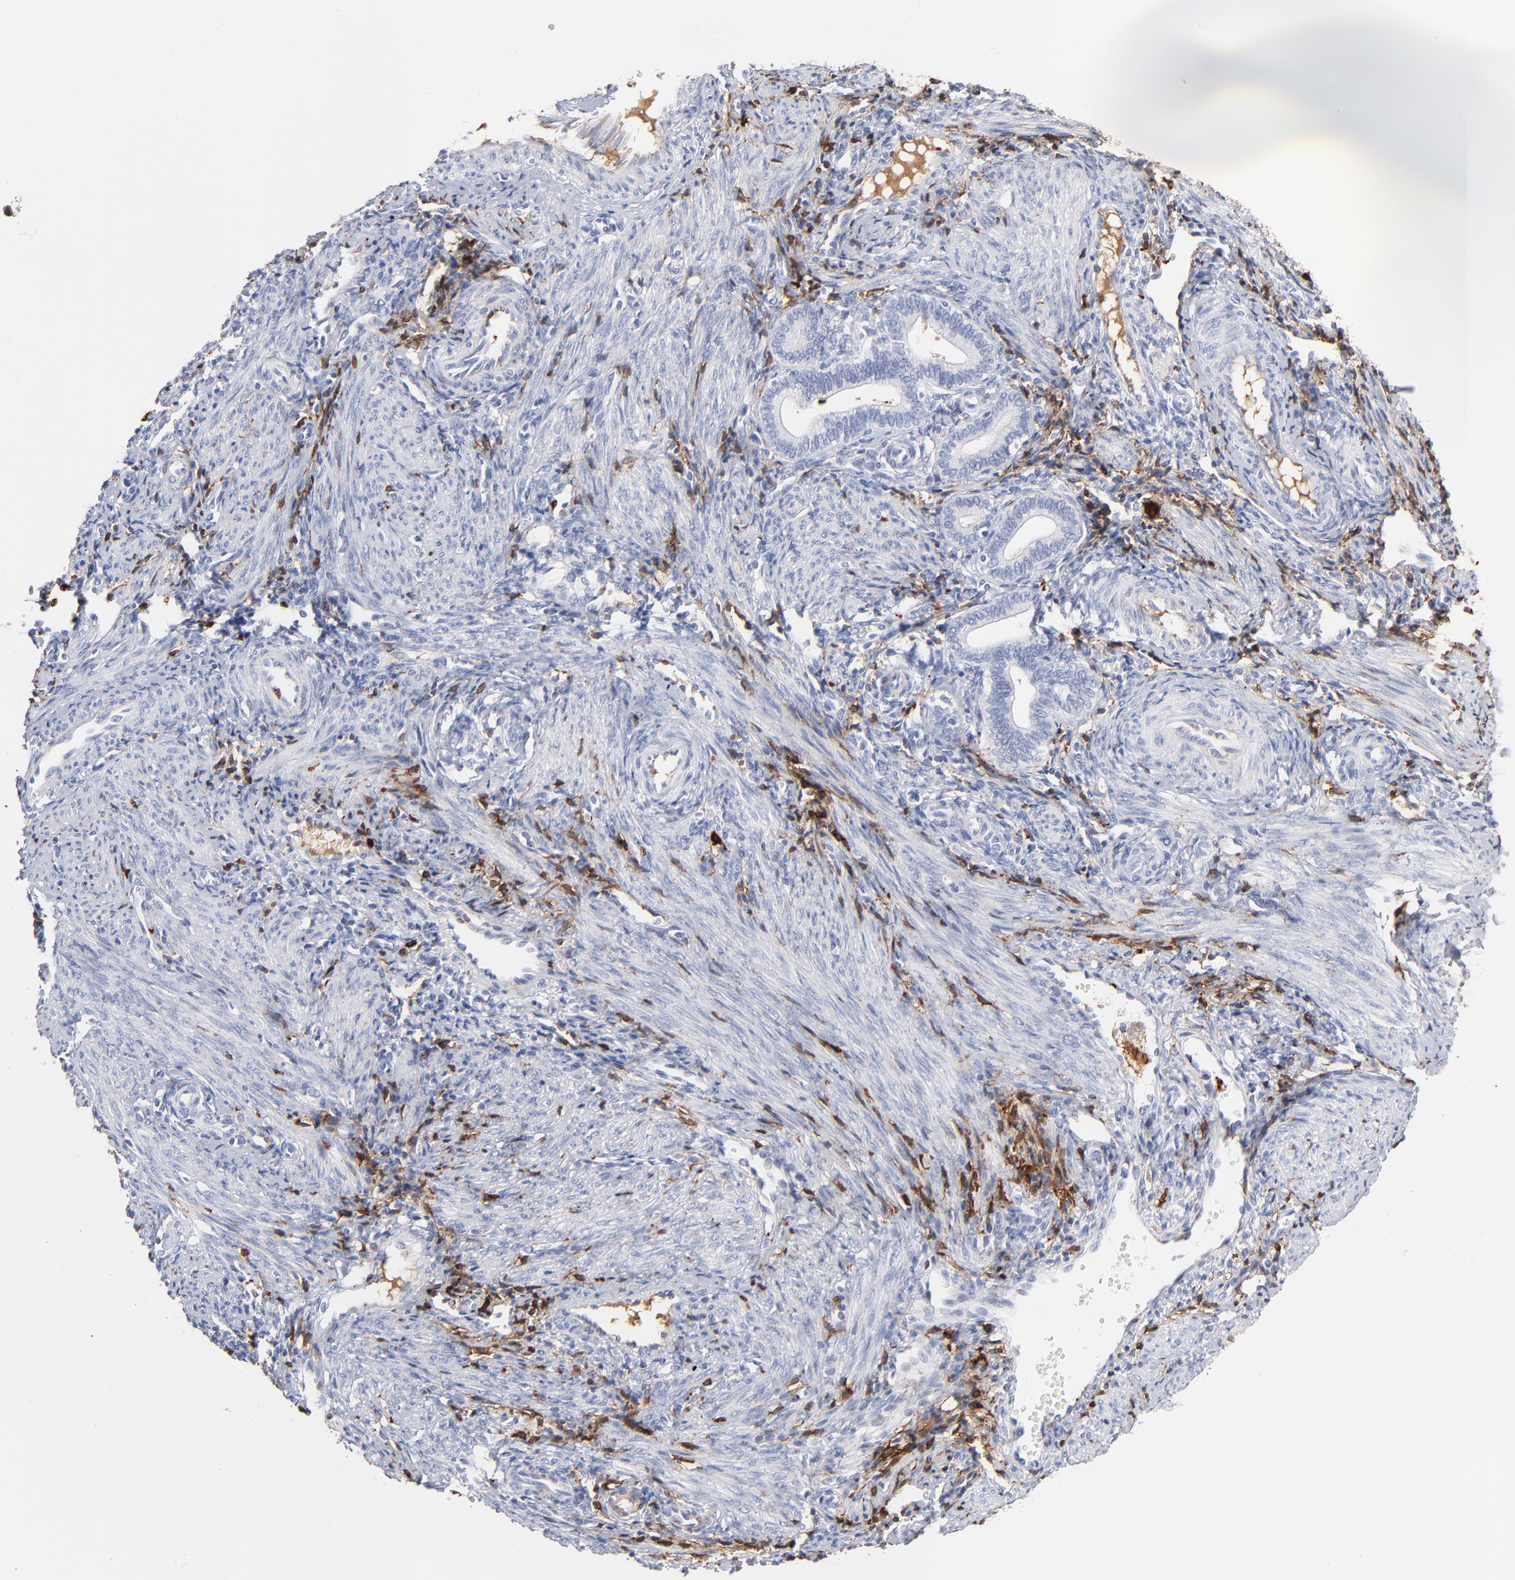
{"staining": {"intensity": "moderate", "quantity": "<25%", "location": "cytoplasmic/membranous"}, "tissue": "endometrium", "cell_type": "Cells in endometrial stroma", "image_type": "normal", "snomed": [{"axis": "morphology", "description": "Normal tissue, NOS"}, {"axis": "topography", "description": "Uterus"}, {"axis": "topography", "description": "Endometrium"}], "caption": "Moderate cytoplasmic/membranous staining for a protein is present in about <25% of cells in endometrial stroma of unremarkable endometrium using IHC.", "gene": "APOH", "patient": {"sex": "female", "age": 33}}